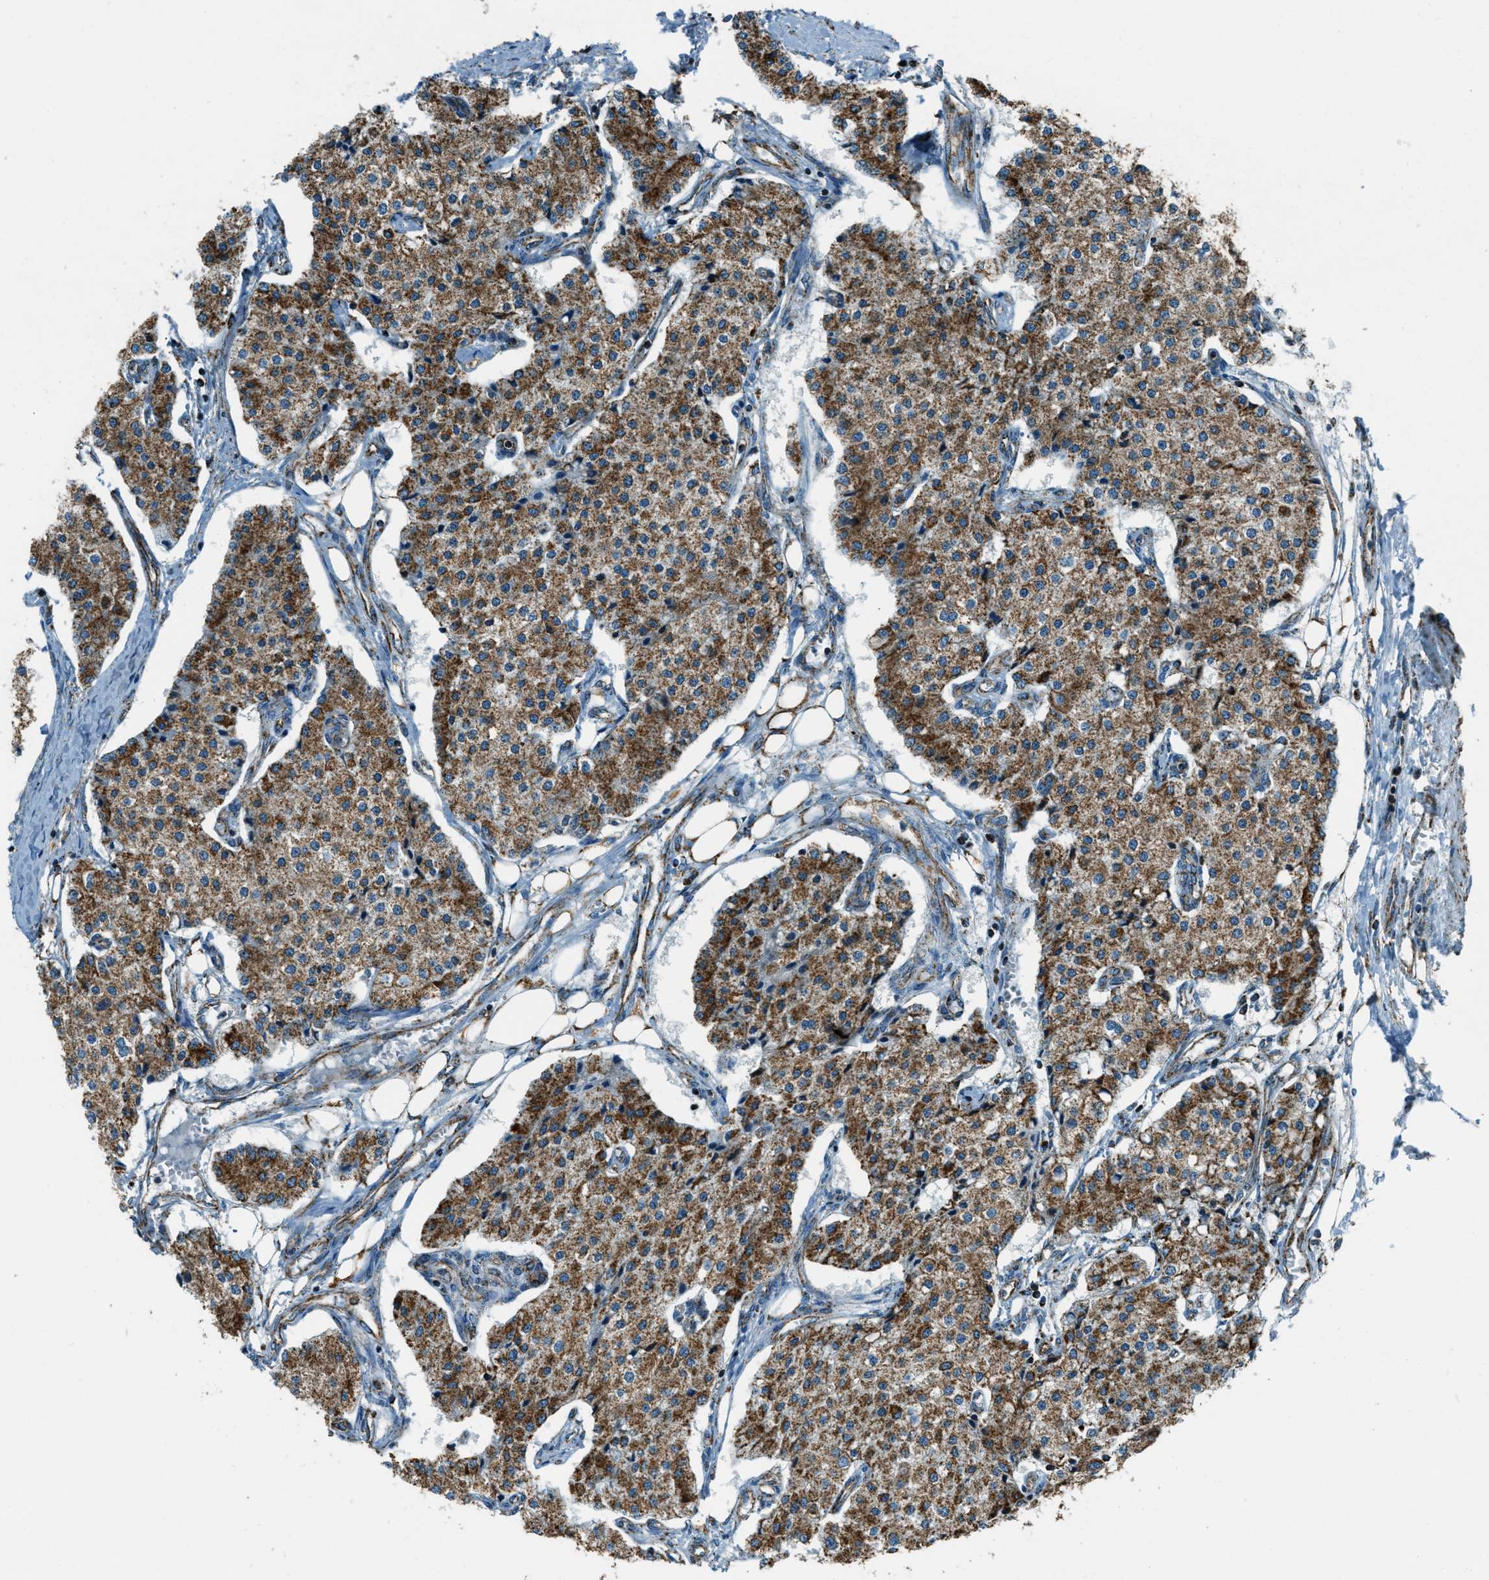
{"staining": {"intensity": "strong", "quantity": ">75%", "location": "cytoplasmic/membranous"}, "tissue": "carcinoid", "cell_type": "Tumor cells", "image_type": "cancer", "snomed": [{"axis": "morphology", "description": "Carcinoid, malignant, NOS"}, {"axis": "topography", "description": "Colon"}], "caption": "Protein analysis of carcinoid tissue displays strong cytoplasmic/membranous staining in about >75% of tumor cells.", "gene": "CHST15", "patient": {"sex": "female", "age": 52}}